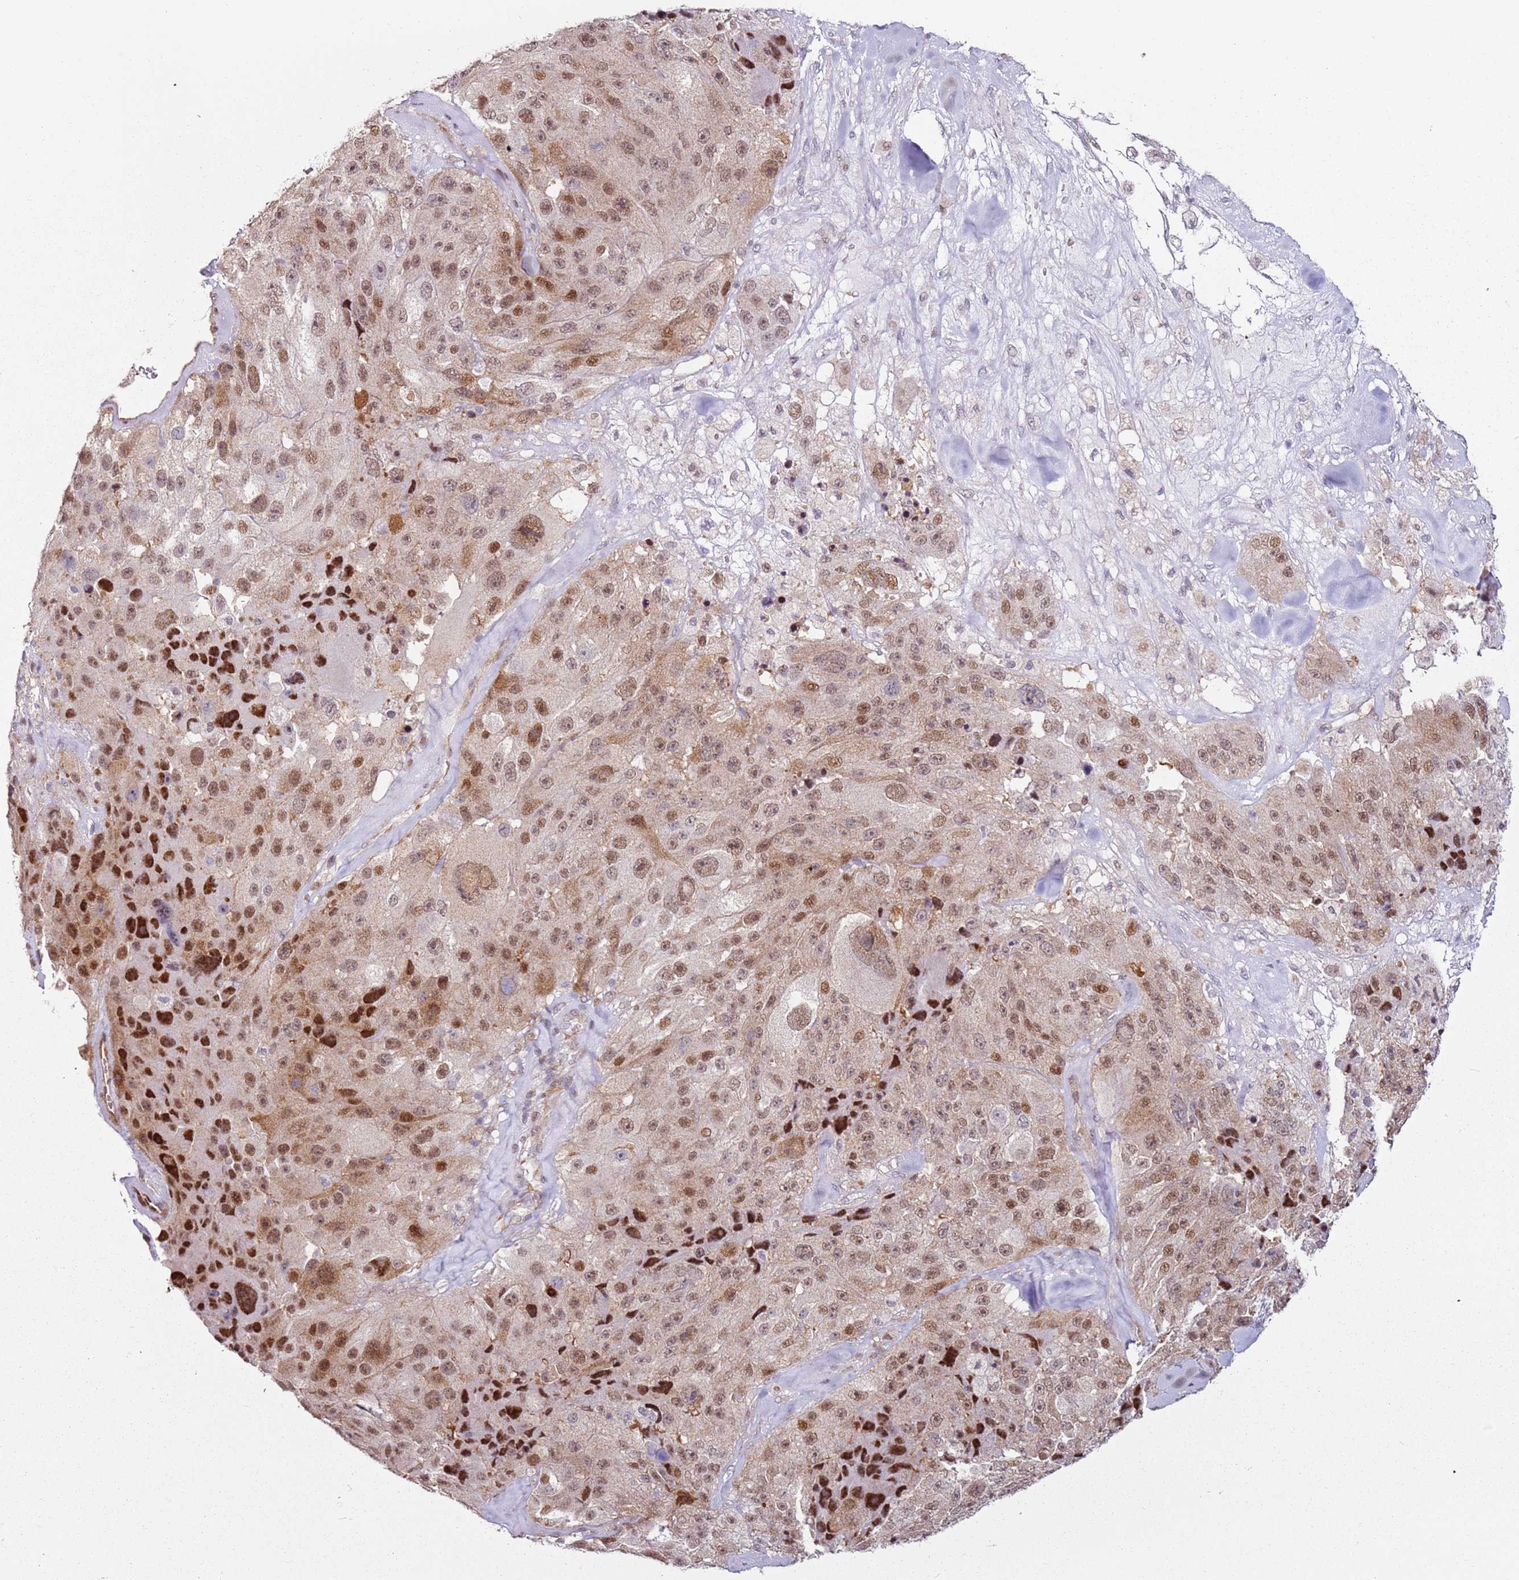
{"staining": {"intensity": "moderate", "quantity": ">75%", "location": "nuclear"}, "tissue": "melanoma", "cell_type": "Tumor cells", "image_type": "cancer", "snomed": [{"axis": "morphology", "description": "Malignant melanoma, Metastatic site"}, {"axis": "topography", "description": "Lymph node"}], "caption": "Moderate nuclear positivity is appreciated in approximately >75% of tumor cells in melanoma.", "gene": "PSMD4", "patient": {"sex": "male", "age": 62}}